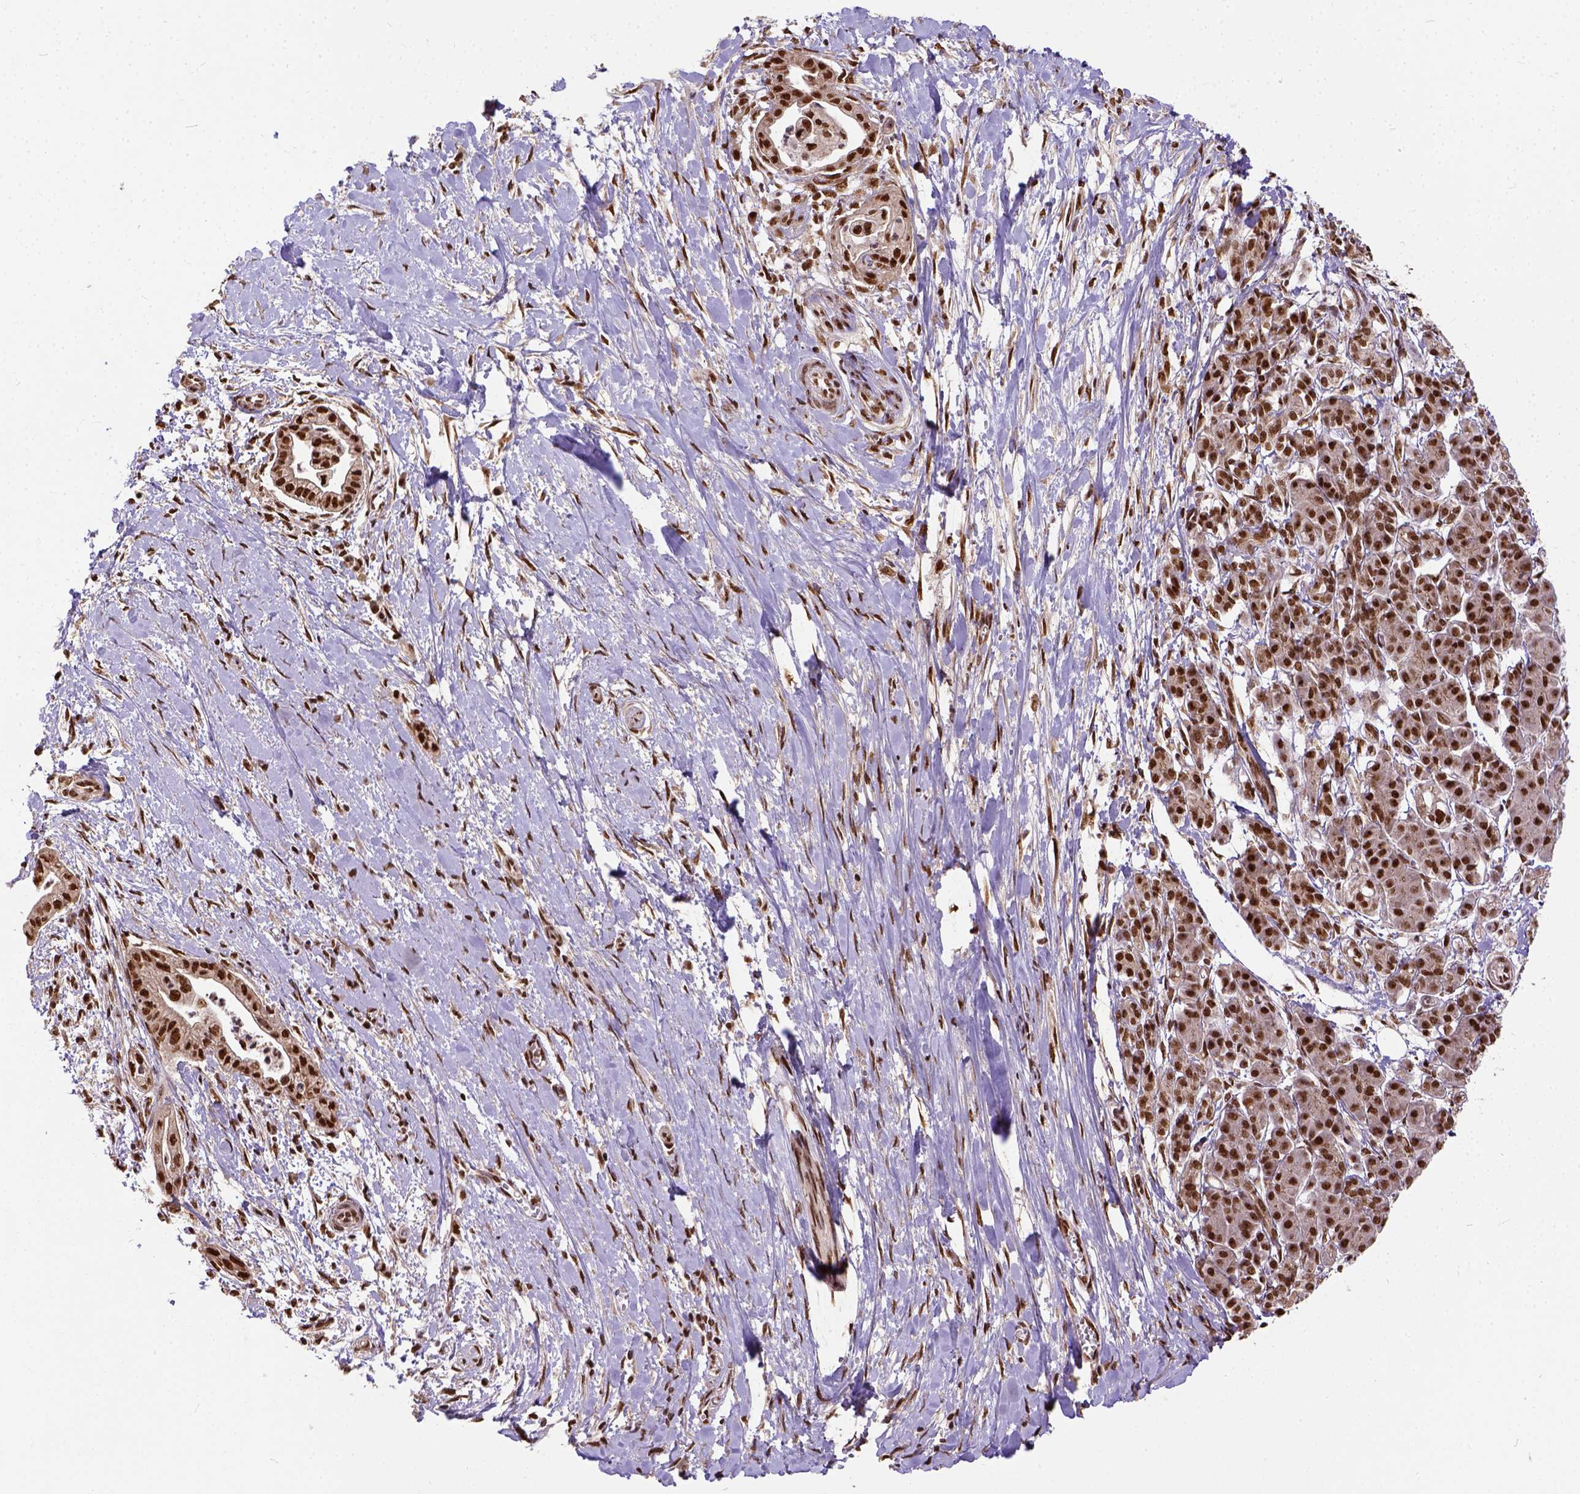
{"staining": {"intensity": "strong", "quantity": ">75%", "location": "nuclear"}, "tissue": "pancreatic cancer", "cell_type": "Tumor cells", "image_type": "cancer", "snomed": [{"axis": "morphology", "description": "Normal tissue, NOS"}, {"axis": "morphology", "description": "Adenocarcinoma, NOS"}, {"axis": "topography", "description": "Lymph node"}, {"axis": "topography", "description": "Pancreas"}], "caption": "About >75% of tumor cells in pancreatic cancer show strong nuclear protein staining as visualized by brown immunohistochemical staining.", "gene": "NACC1", "patient": {"sex": "female", "age": 58}}